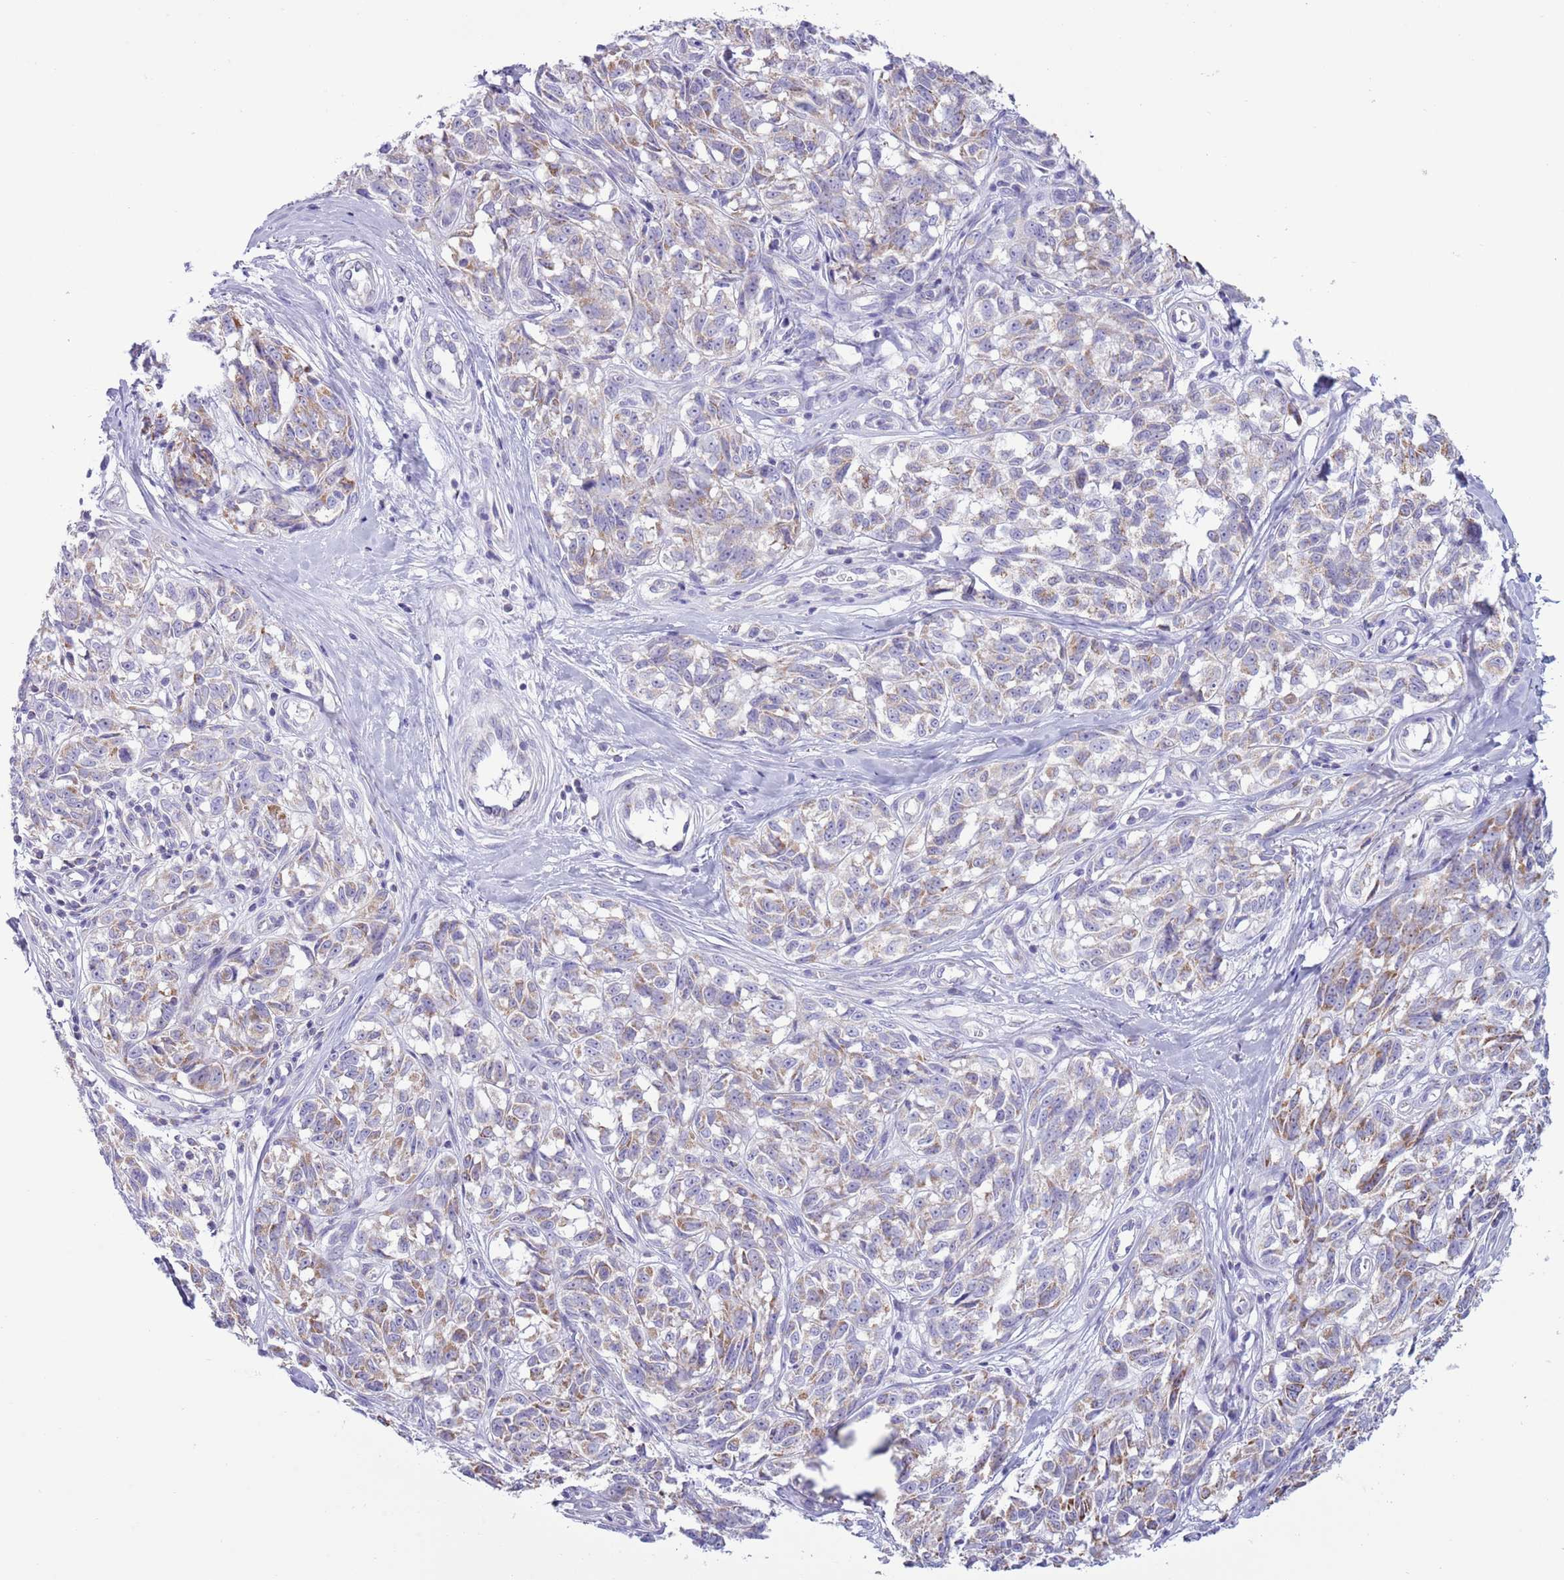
{"staining": {"intensity": "weak", "quantity": "25%-75%", "location": "cytoplasmic/membranous"}, "tissue": "melanoma", "cell_type": "Tumor cells", "image_type": "cancer", "snomed": [{"axis": "morphology", "description": "Normal tissue, NOS"}, {"axis": "morphology", "description": "Malignant melanoma, NOS"}, {"axis": "topography", "description": "Skin"}], "caption": "This histopathology image reveals immunohistochemistry staining of human malignant melanoma, with low weak cytoplasmic/membranous expression in about 25%-75% of tumor cells.", "gene": "ATP6V1B1", "patient": {"sex": "female", "age": 64}}